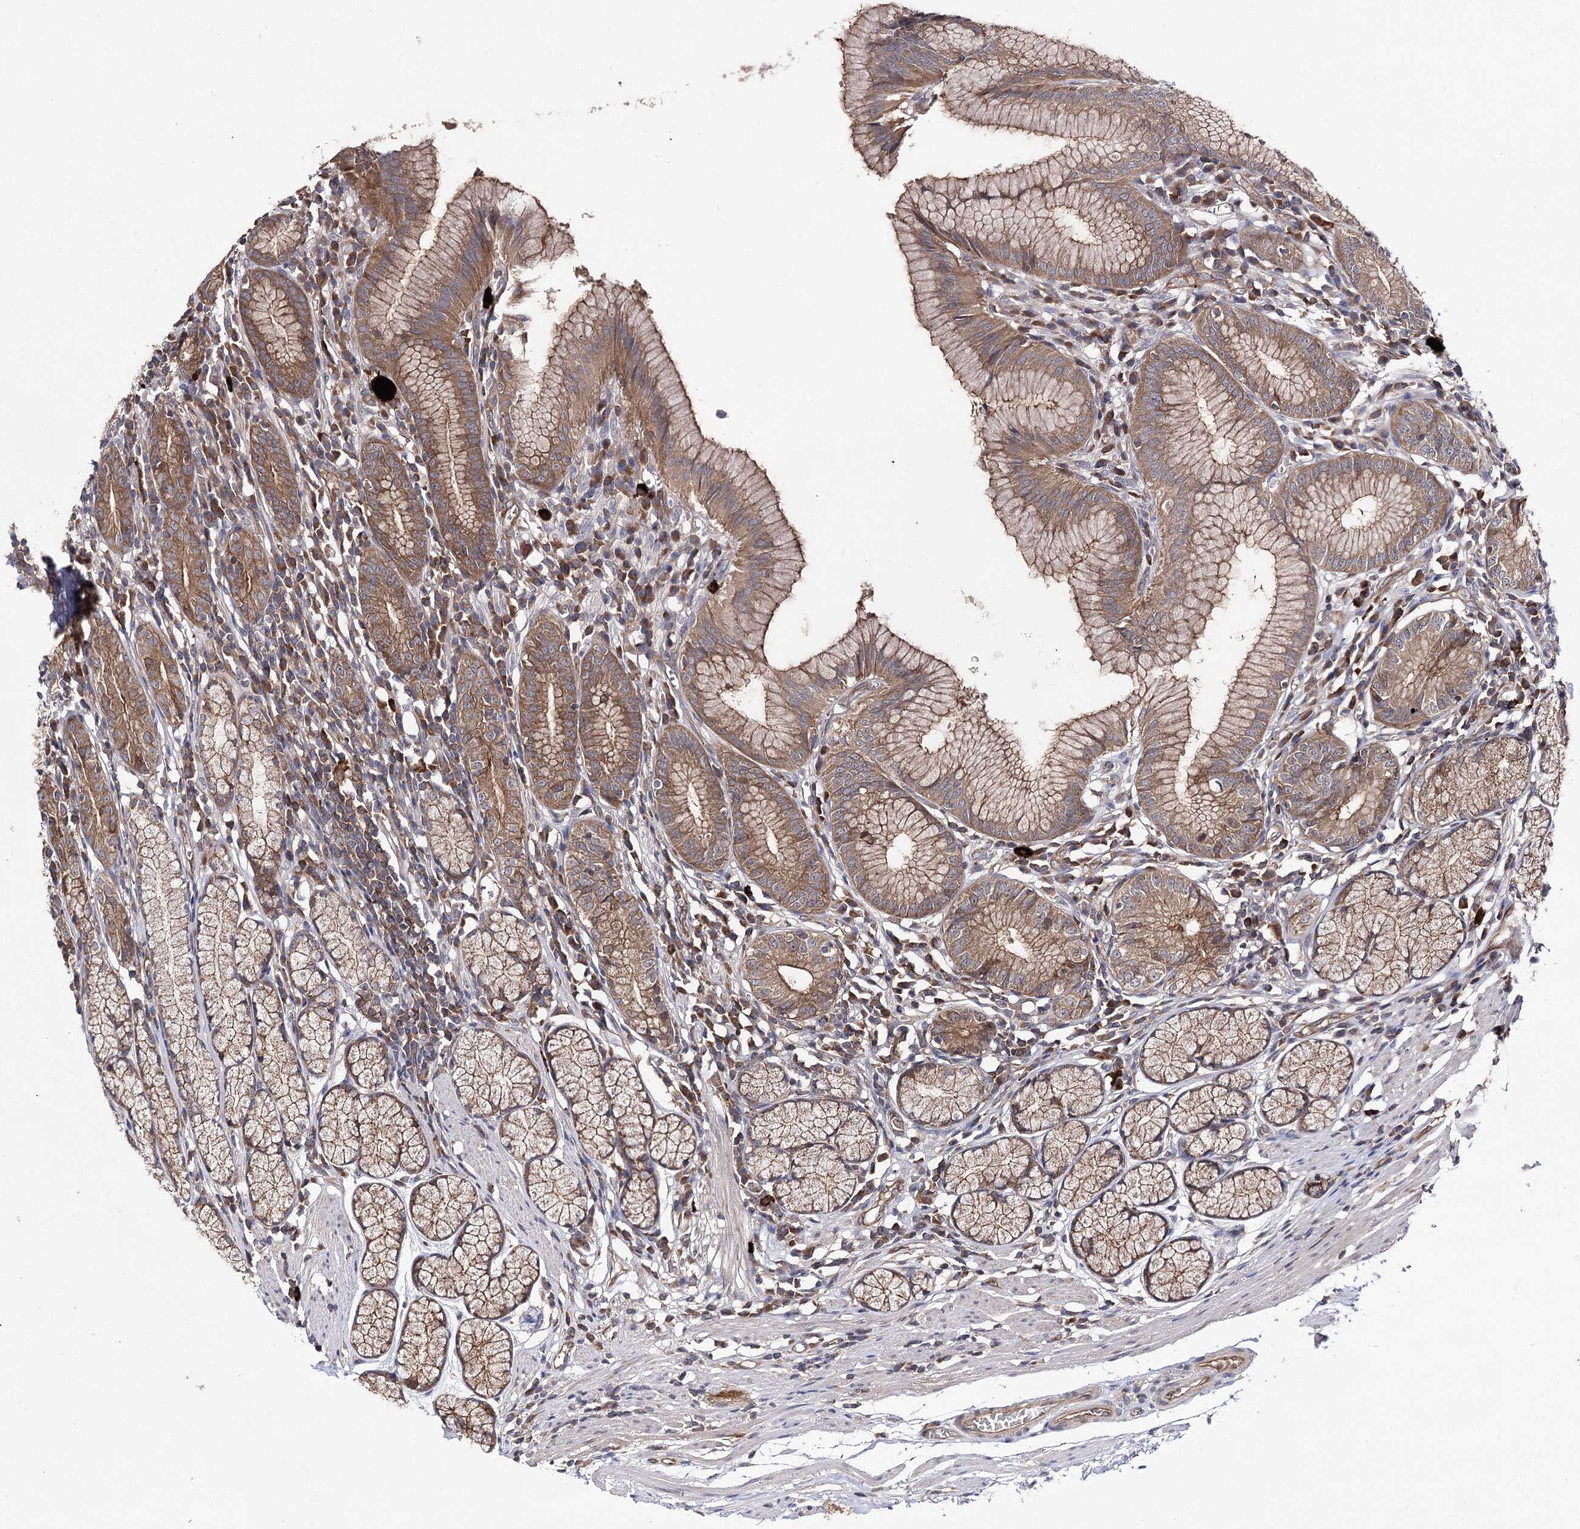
{"staining": {"intensity": "moderate", "quantity": ">75%", "location": "cytoplasmic/membranous"}, "tissue": "stomach", "cell_type": "Glandular cells", "image_type": "normal", "snomed": [{"axis": "morphology", "description": "Normal tissue, NOS"}, {"axis": "topography", "description": "Stomach"}], "caption": "An immunohistochemistry (IHC) micrograph of benign tissue is shown. Protein staining in brown shows moderate cytoplasmic/membranous positivity in stomach within glandular cells.", "gene": "BCR", "patient": {"sex": "male", "age": 55}}